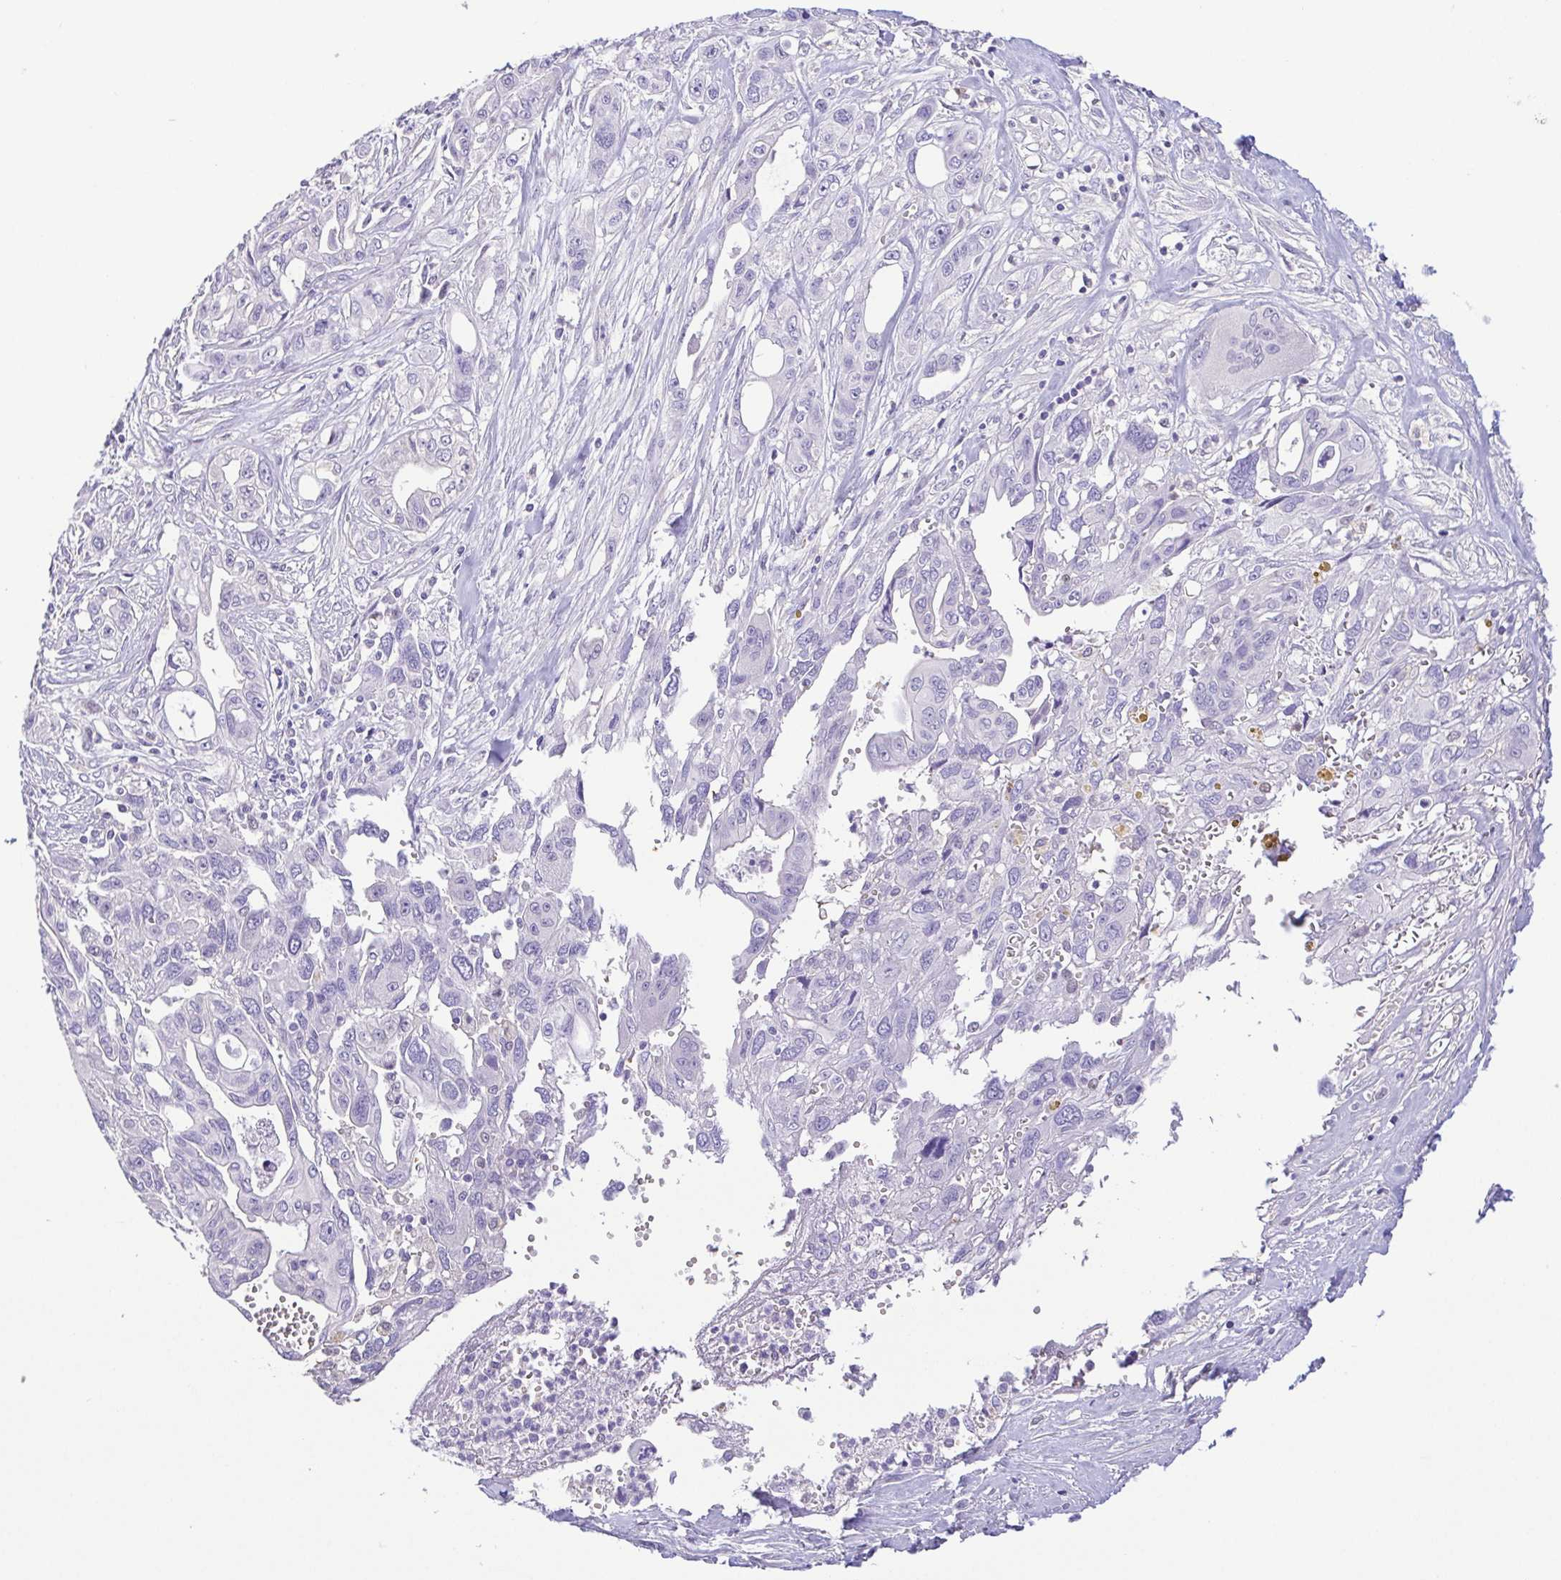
{"staining": {"intensity": "negative", "quantity": "none", "location": "none"}, "tissue": "pancreatic cancer", "cell_type": "Tumor cells", "image_type": "cancer", "snomed": [{"axis": "morphology", "description": "Adenocarcinoma, NOS"}, {"axis": "topography", "description": "Pancreas"}], "caption": "A high-resolution micrograph shows immunohistochemistry (IHC) staining of pancreatic cancer, which exhibits no significant staining in tumor cells. (Stains: DAB (3,3'-diaminobenzidine) immunohistochemistry with hematoxylin counter stain, Microscopy: brightfield microscopy at high magnification).", "gene": "EPB42", "patient": {"sex": "female", "age": 47}}